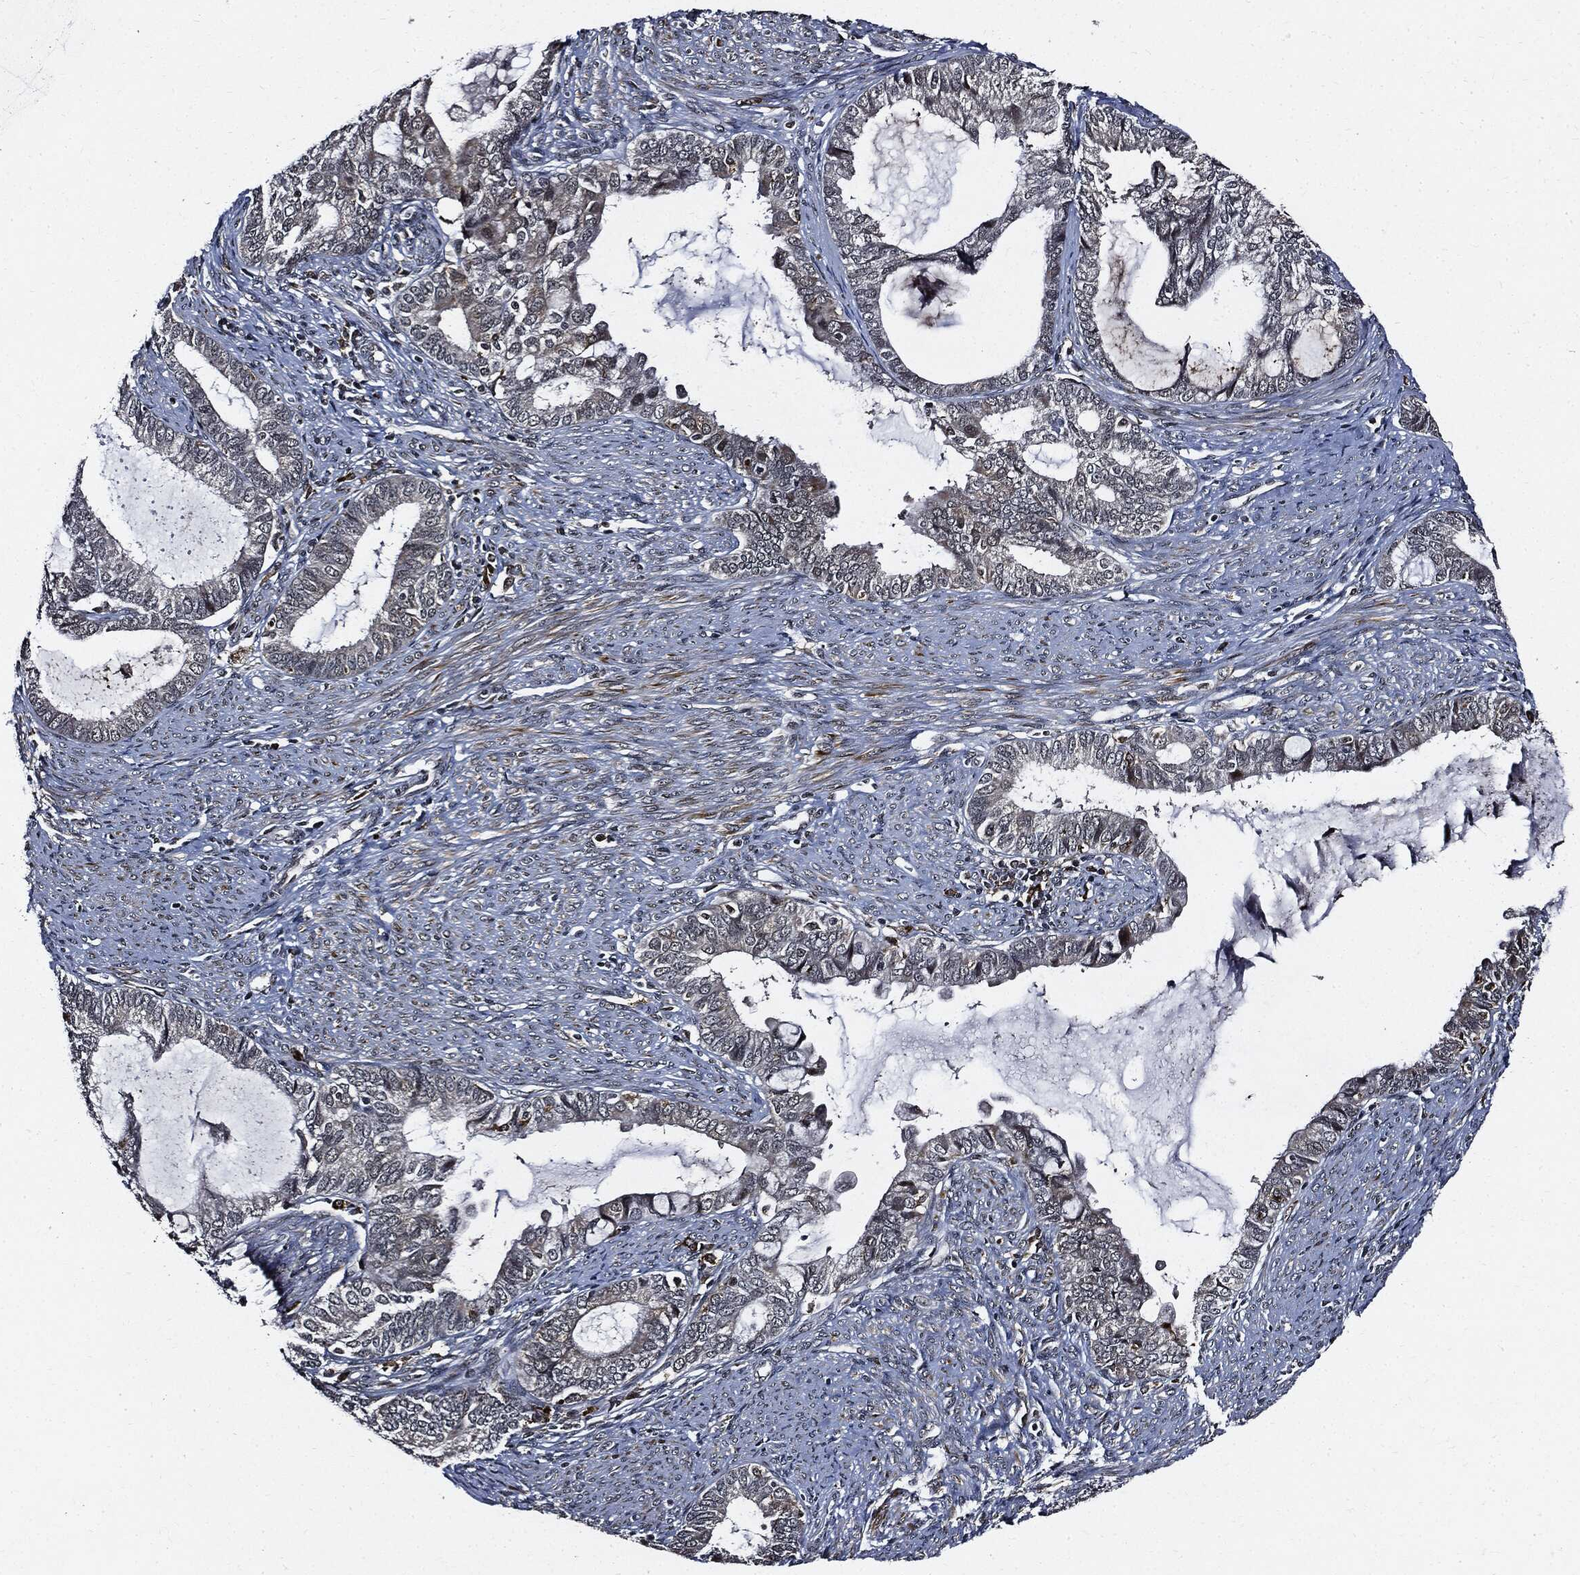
{"staining": {"intensity": "negative", "quantity": "none", "location": "none"}, "tissue": "endometrial cancer", "cell_type": "Tumor cells", "image_type": "cancer", "snomed": [{"axis": "morphology", "description": "Adenocarcinoma, NOS"}, {"axis": "topography", "description": "Endometrium"}], "caption": "This histopathology image is of endometrial cancer stained with immunohistochemistry to label a protein in brown with the nuclei are counter-stained blue. There is no staining in tumor cells.", "gene": "SUGT1", "patient": {"sex": "female", "age": 86}}